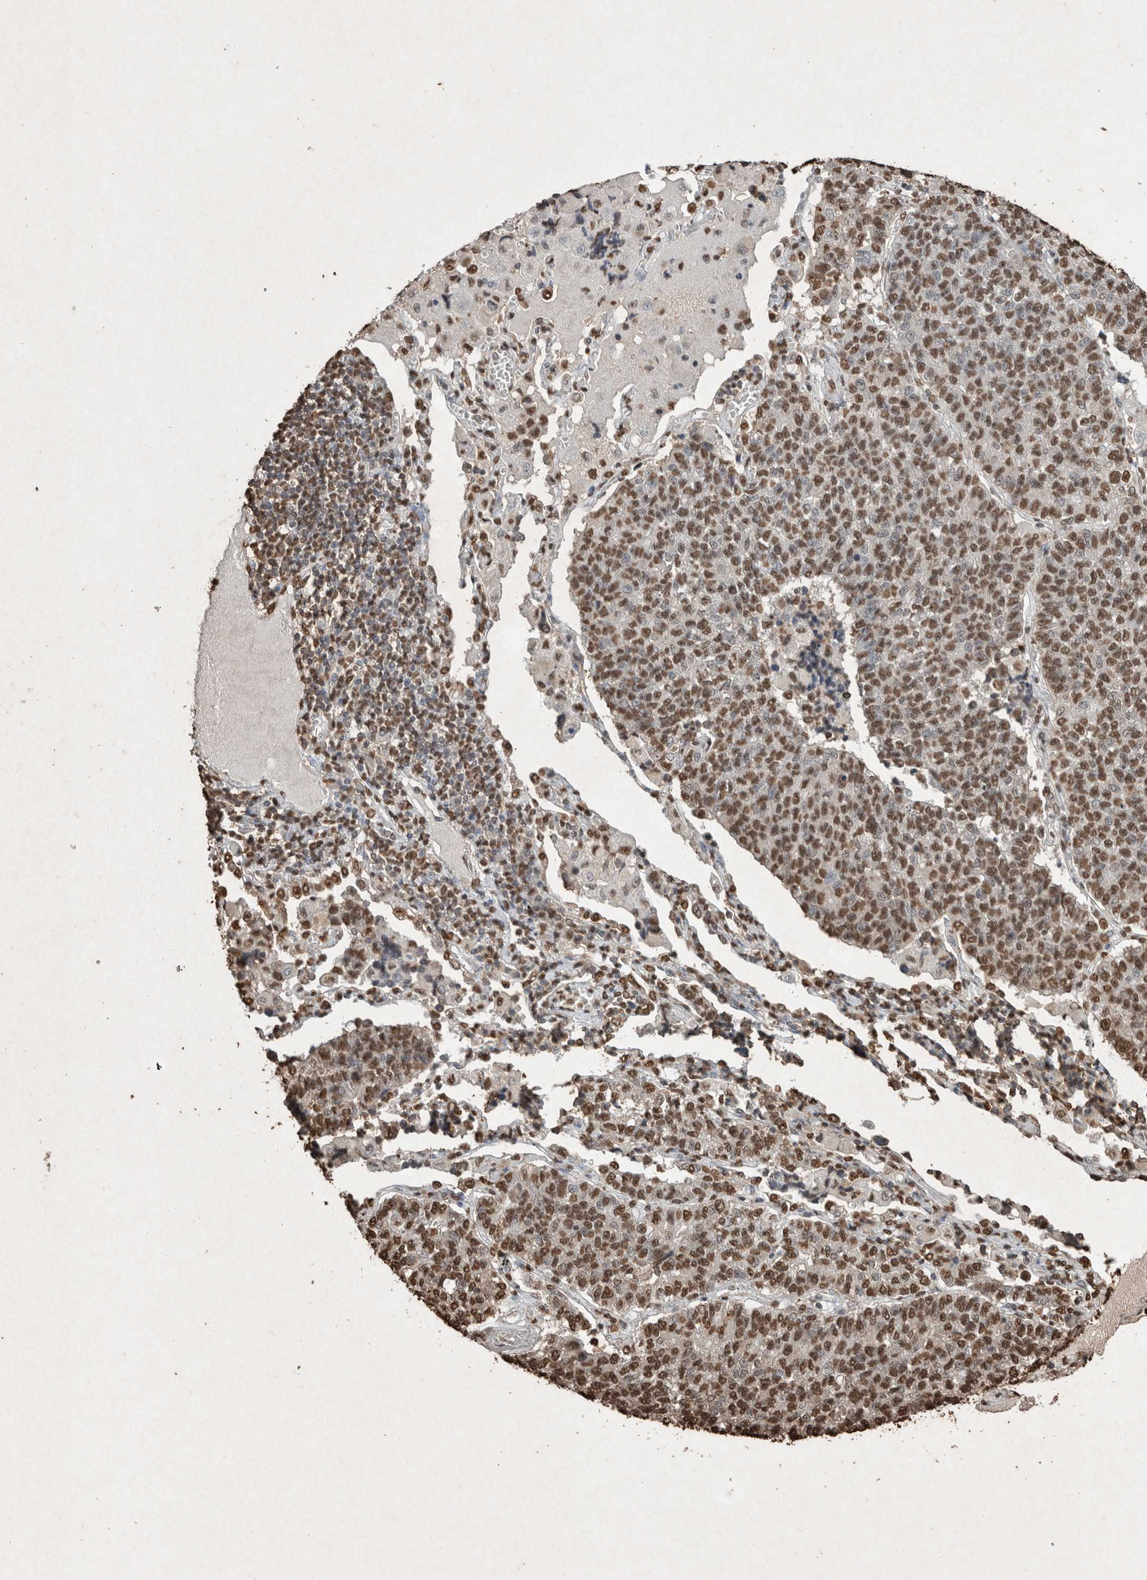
{"staining": {"intensity": "moderate", "quantity": ">75%", "location": "nuclear"}, "tissue": "lung cancer", "cell_type": "Tumor cells", "image_type": "cancer", "snomed": [{"axis": "morphology", "description": "Adenocarcinoma, NOS"}, {"axis": "topography", "description": "Lung"}], "caption": "Immunohistochemistry histopathology image of lung cancer (adenocarcinoma) stained for a protein (brown), which displays medium levels of moderate nuclear expression in about >75% of tumor cells.", "gene": "FSTL3", "patient": {"sex": "male", "age": 49}}